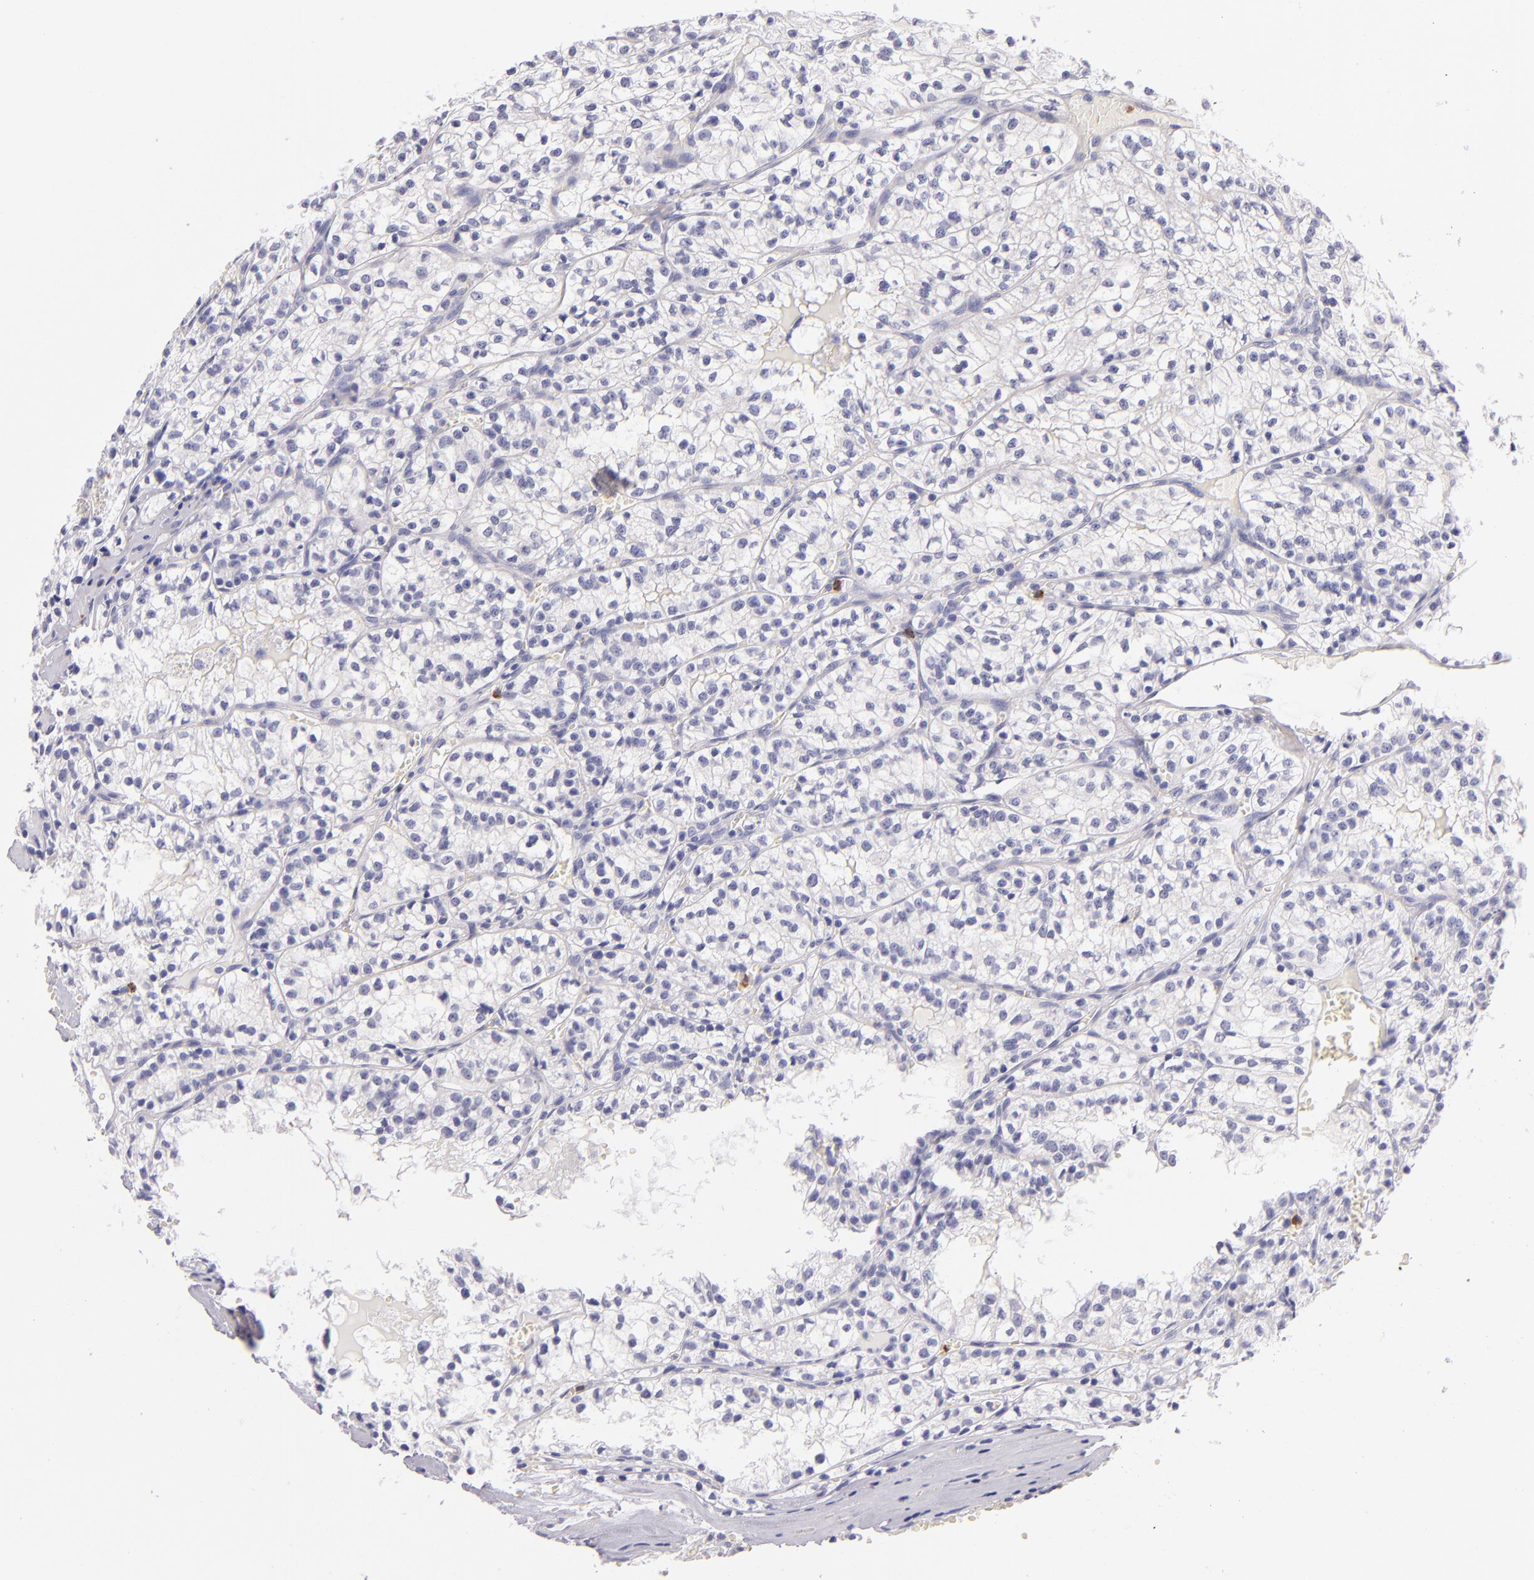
{"staining": {"intensity": "negative", "quantity": "none", "location": "none"}, "tissue": "renal cancer", "cell_type": "Tumor cells", "image_type": "cancer", "snomed": [{"axis": "morphology", "description": "Adenocarcinoma, NOS"}, {"axis": "topography", "description": "Kidney"}], "caption": "This is an immunohistochemistry micrograph of renal cancer (adenocarcinoma). There is no positivity in tumor cells.", "gene": "CDH3", "patient": {"sex": "male", "age": 61}}